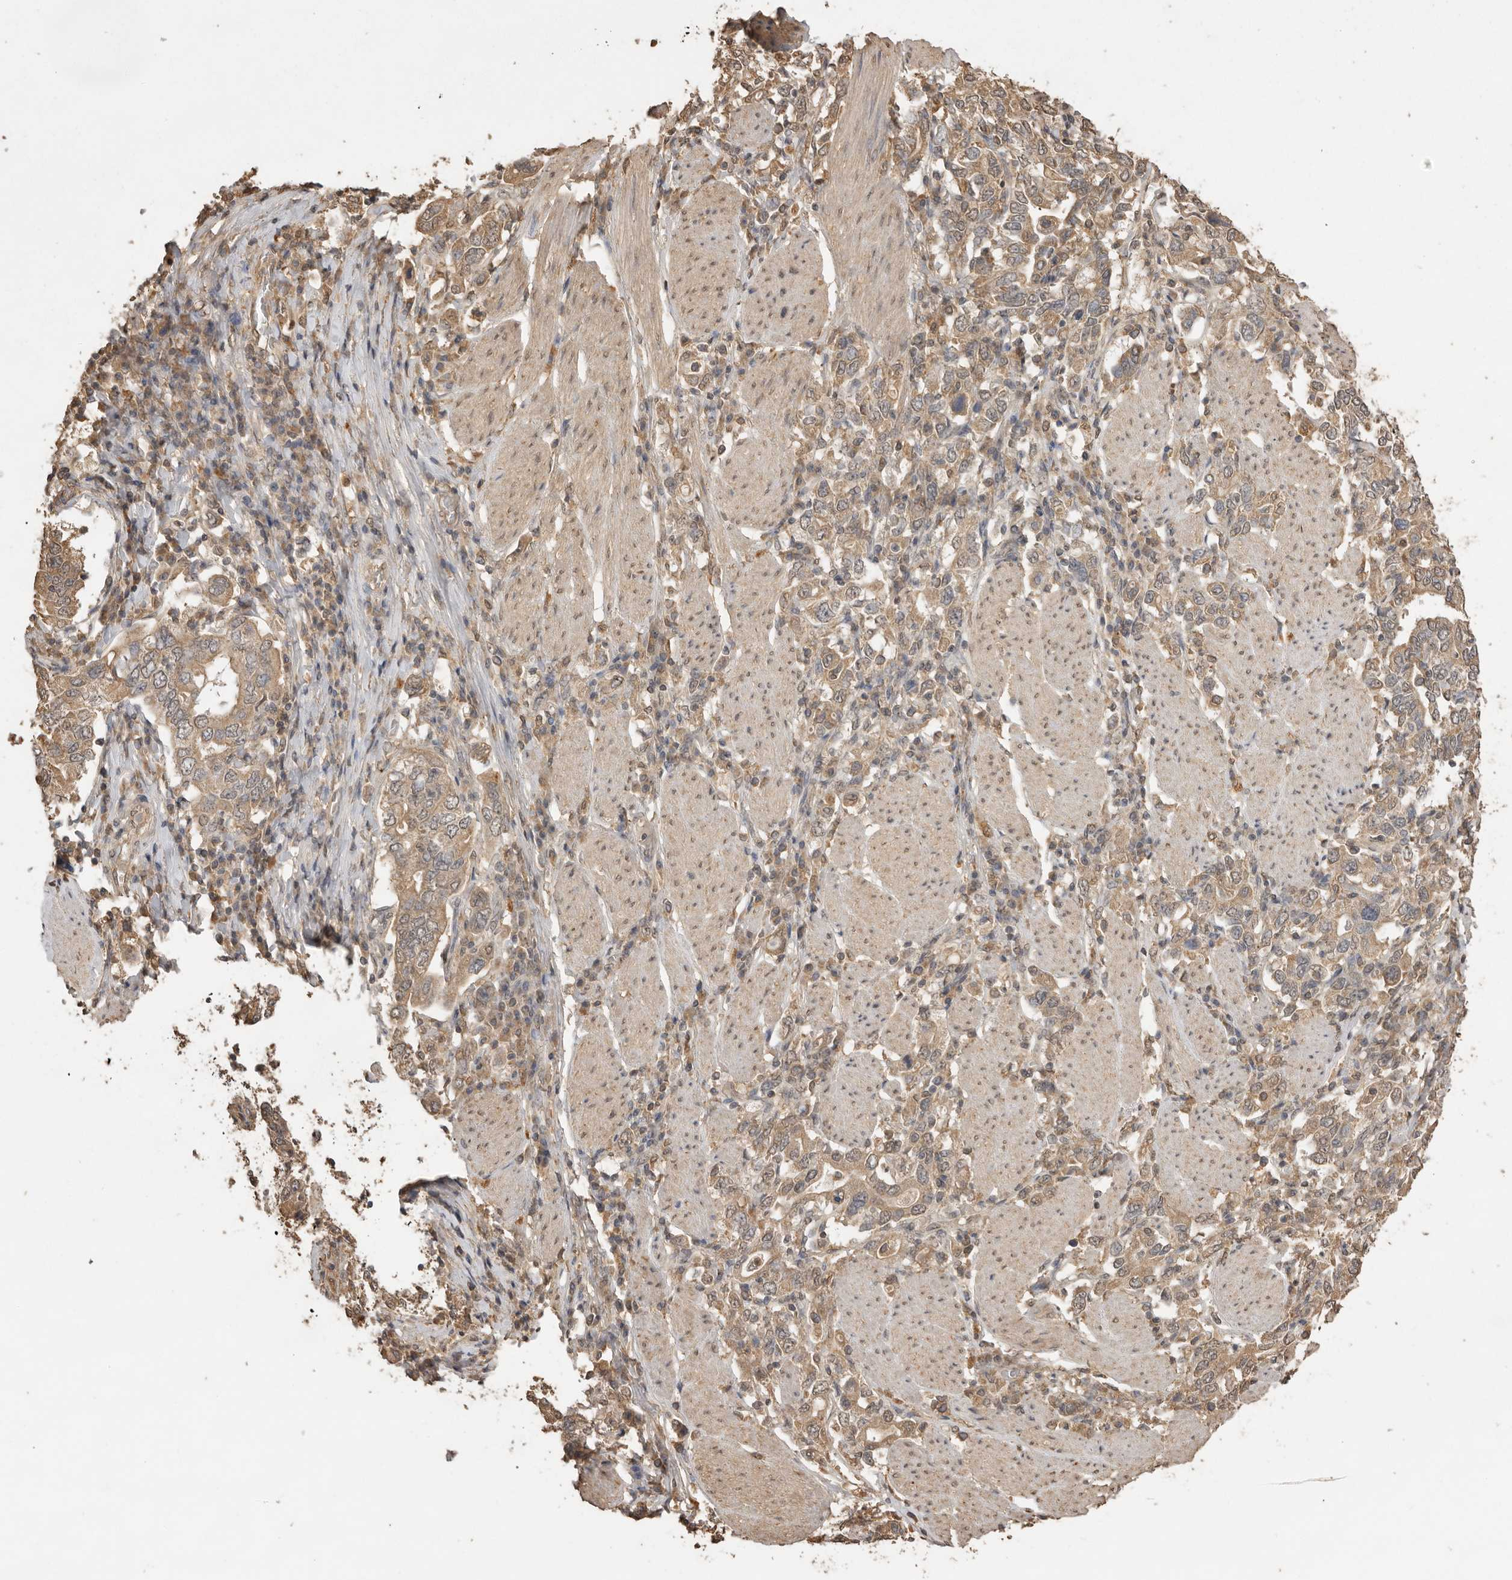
{"staining": {"intensity": "weak", "quantity": ">75%", "location": "cytoplasmic/membranous"}, "tissue": "stomach cancer", "cell_type": "Tumor cells", "image_type": "cancer", "snomed": [{"axis": "morphology", "description": "Adenocarcinoma, NOS"}, {"axis": "topography", "description": "Stomach, upper"}], "caption": "Immunohistochemical staining of human adenocarcinoma (stomach) exhibits low levels of weak cytoplasmic/membranous expression in about >75% of tumor cells.", "gene": "JAG2", "patient": {"sex": "male", "age": 62}}